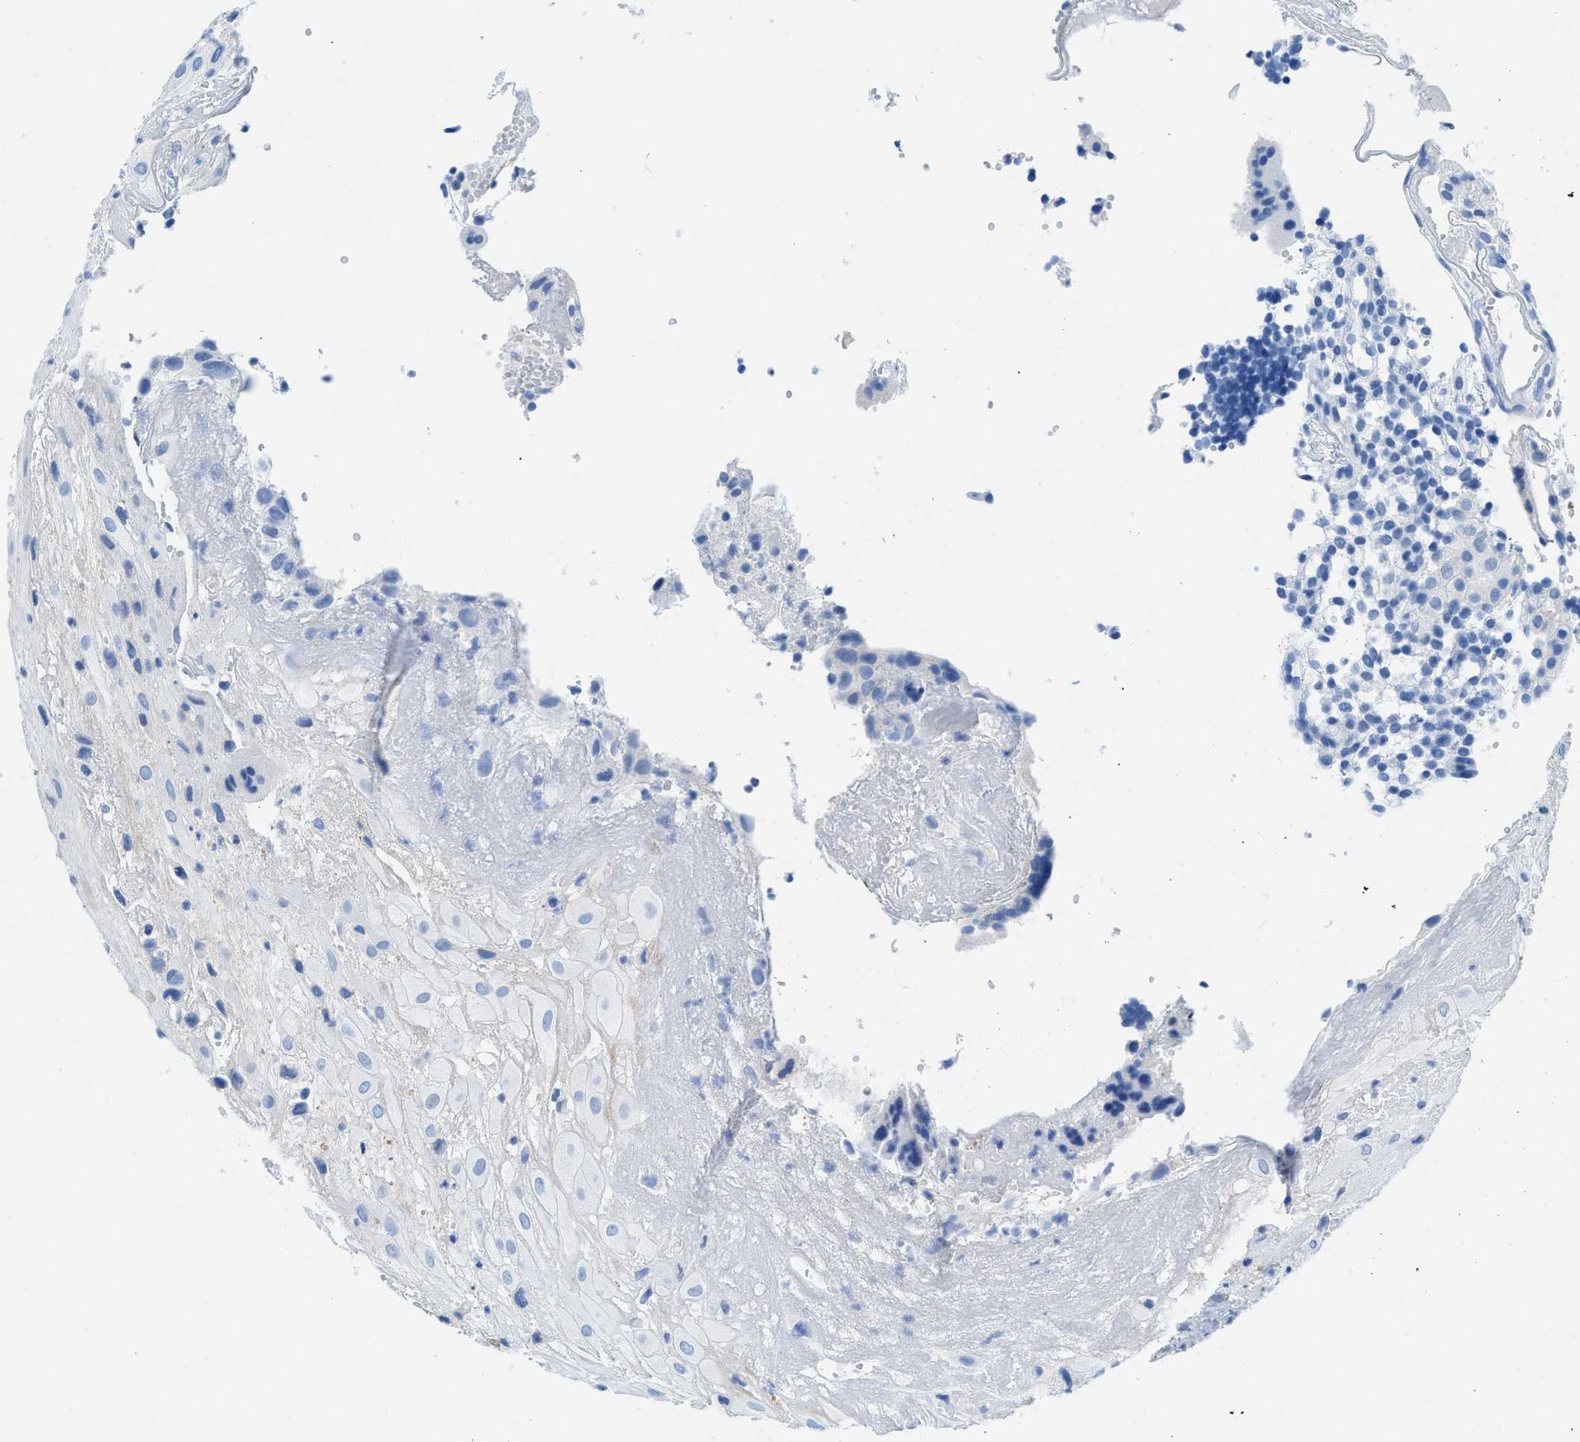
{"staining": {"intensity": "negative", "quantity": "none", "location": "none"}, "tissue": "placenta", "cell_type": "Decidual cells", "image_type": "normal", "snomed": [{"axis": "morphology", "description": "Normal tissue, NOS"}, {"axis": "topography", "description": "Placenta"}], "caption": "High power microscopy photomicrograph of an immunohistochemistry (IHC) photomicrograph of unremarkable placenta, revealing no significant staining in decidual cells.", "gene": "COL3A1", "patient": {"sex": "female", "age": 18}}